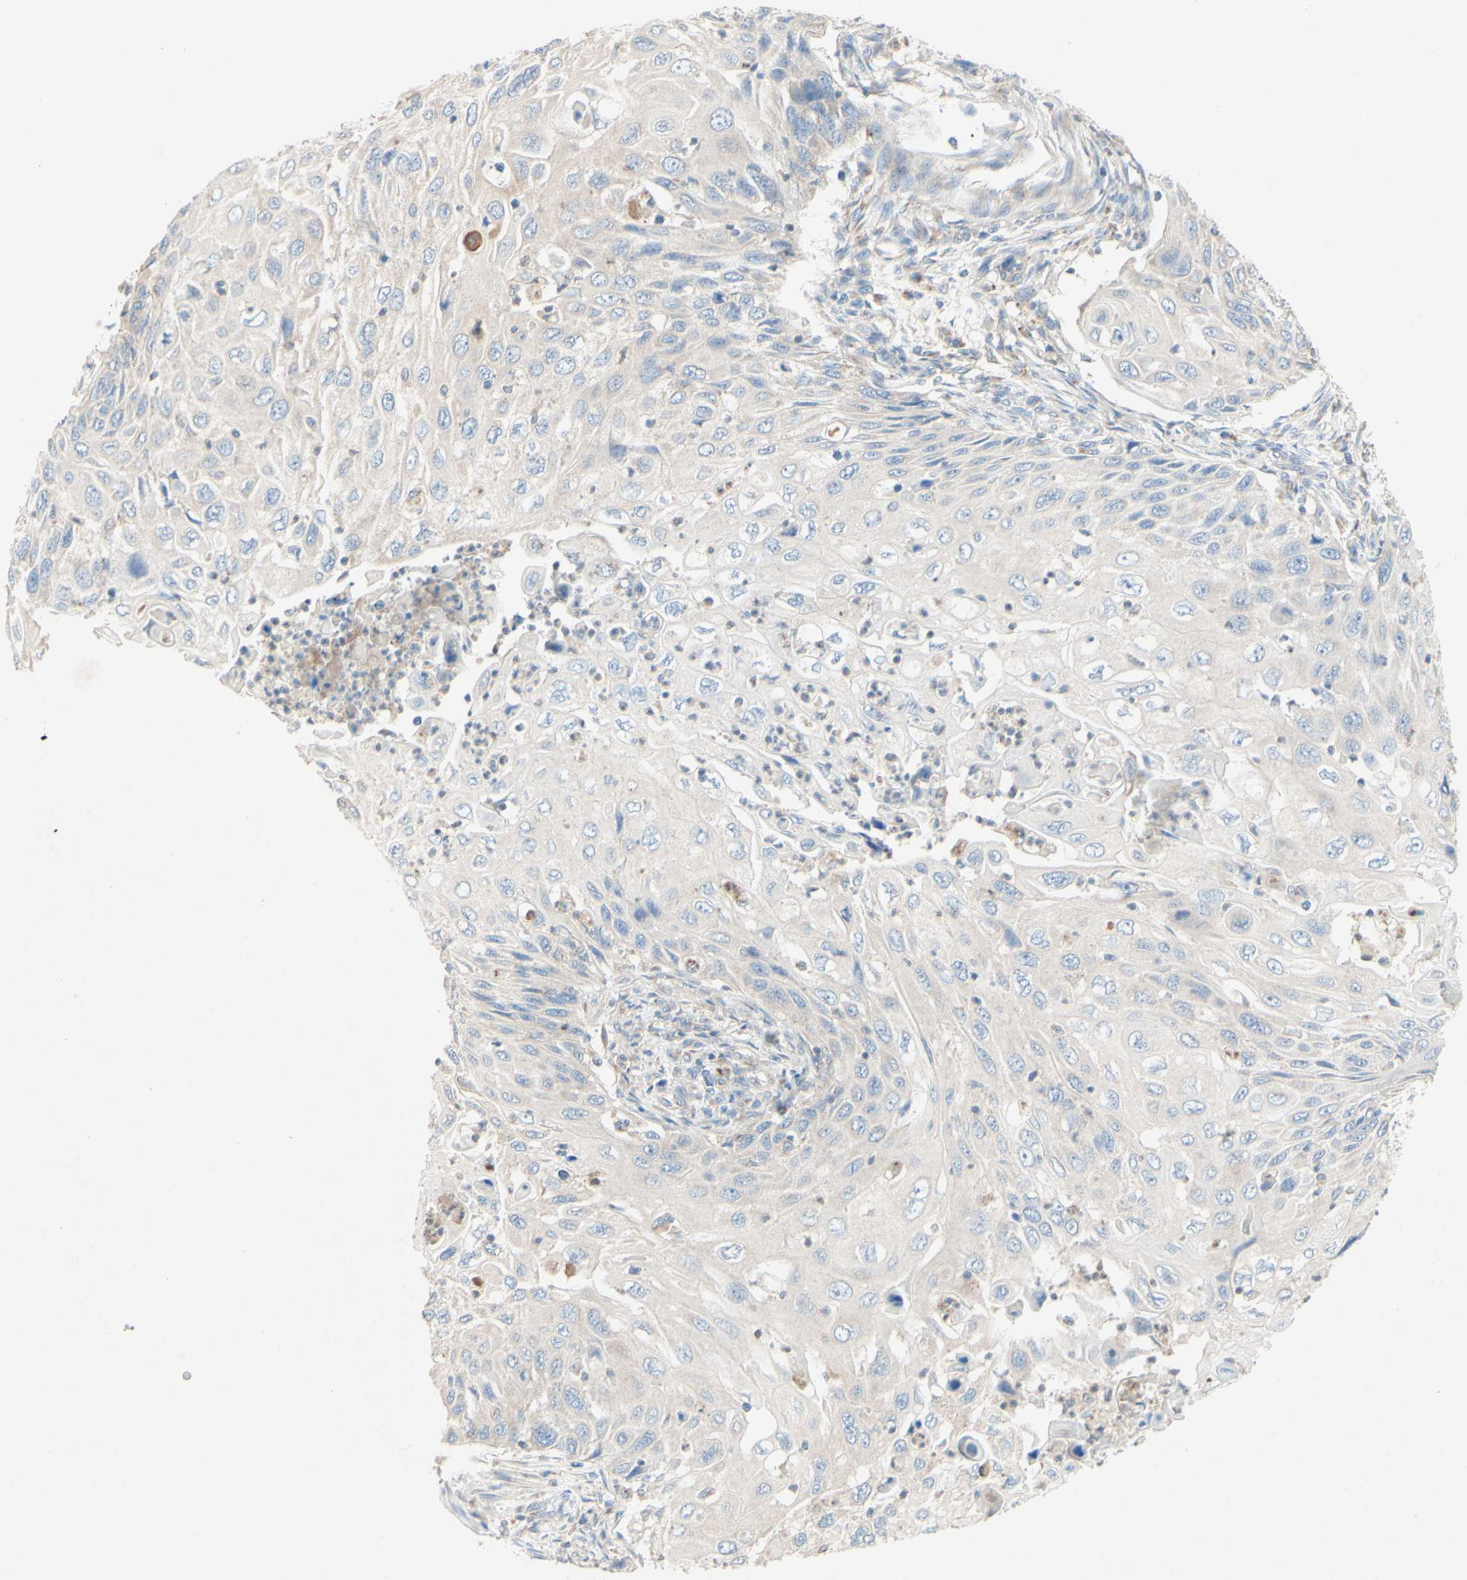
{"staining": {"intensity": "weak", "quantity": ">75%", "location": "cytoplasmic/membranous"}, "tissue": "cervical cancer", "cell_type": "Tumor cells", "image_type": "cancer", "snomed": [{"axis": "morphology", "description": "Squamous cell carcinoma, NOS"}, {"axis": "topography", "description": "Cervix"}], "caption": "Protein expression by immunohistochemistry reveals weak cytoplasmic/membranous staining in about >75% of tumor cells in squamous cell carcinoma (cervical).", "gene": "MTM1", "patient": {"sex": "female", "age": 70}}